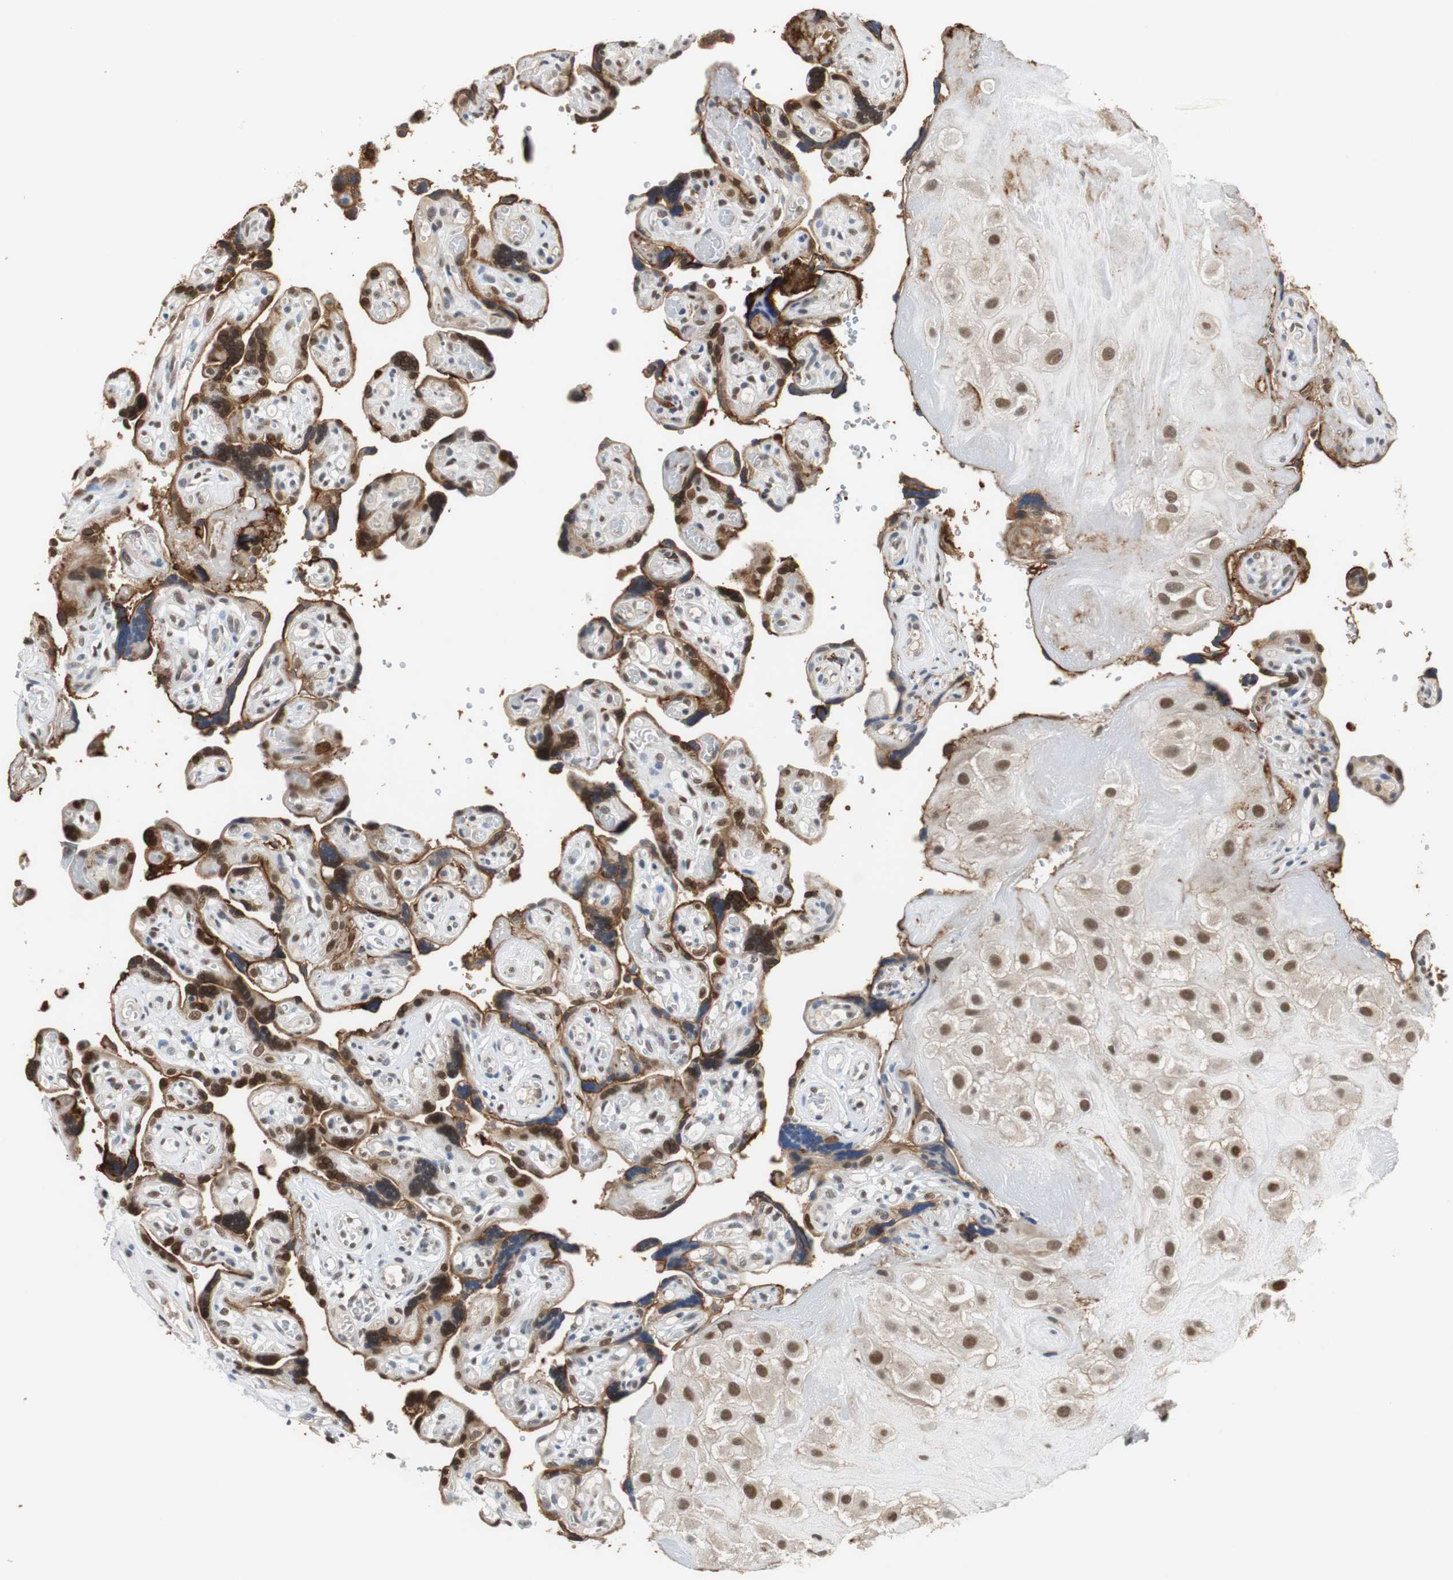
{"staining": {"intensity": "moderate", "quantity": ">75%", "location": "cytoplasmic/membranous,nuclear"}, "tissue": "placenta", "cell_type": "Decidual cells", "image_type": "normal", "snomed": [{"axis": "morphology", "description": "Normal tissue, NOS"}, {"axis": "topography", "description": "Placenta"}], "caption": "Protein analysis of benign placenta demonstrates moderate cytoplasmic/membranous,nuclear expression in approximately >75% of decidual cells.", "gene": "SIRT1", "patient": {"sex": "female", "age": 30}}